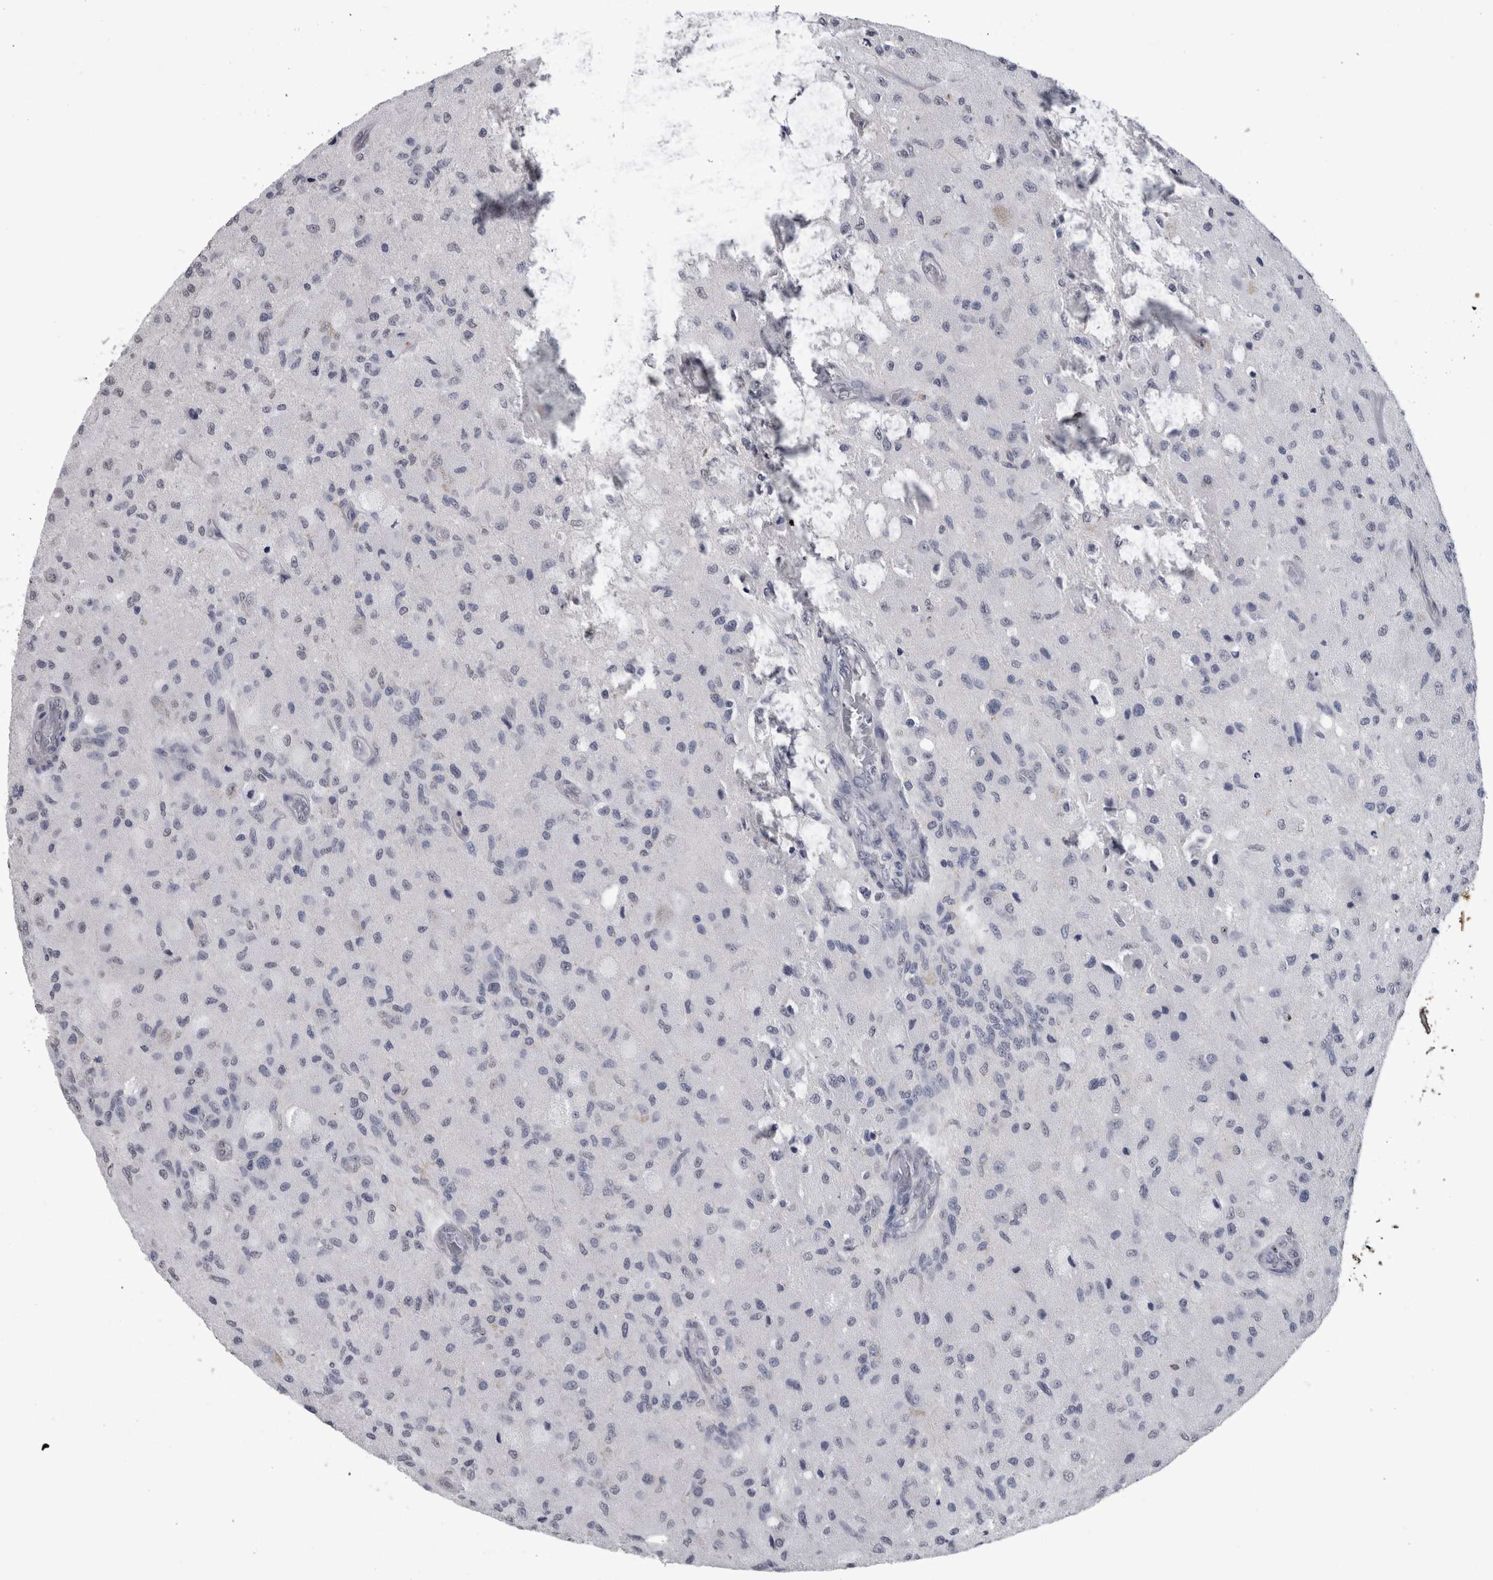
{"staining": {"intensity": "negative", "quantity": "none", "location": "none"}, "tissue": "glioma", "cell_type": "Tumor cells", "image_type": "cancer", "snomed": [{"axis": "morphology", "description": "Normal tissue, NOS"}, {"axis": "morphology", "description": "Glioma, malignant, High grade"}, {"axis": "topography", "description": "Cerebral cortex"}], "caption": "Immunohistochemistry photomicrograph of human malignant glioma (high-grade) stained for a protein (brown), which exhibits no positivity in tumor cells. (DAB immunohistochemistry, high magnification).", "gene": "PAX5", "patient": {"sex": "male", "age": 77}}